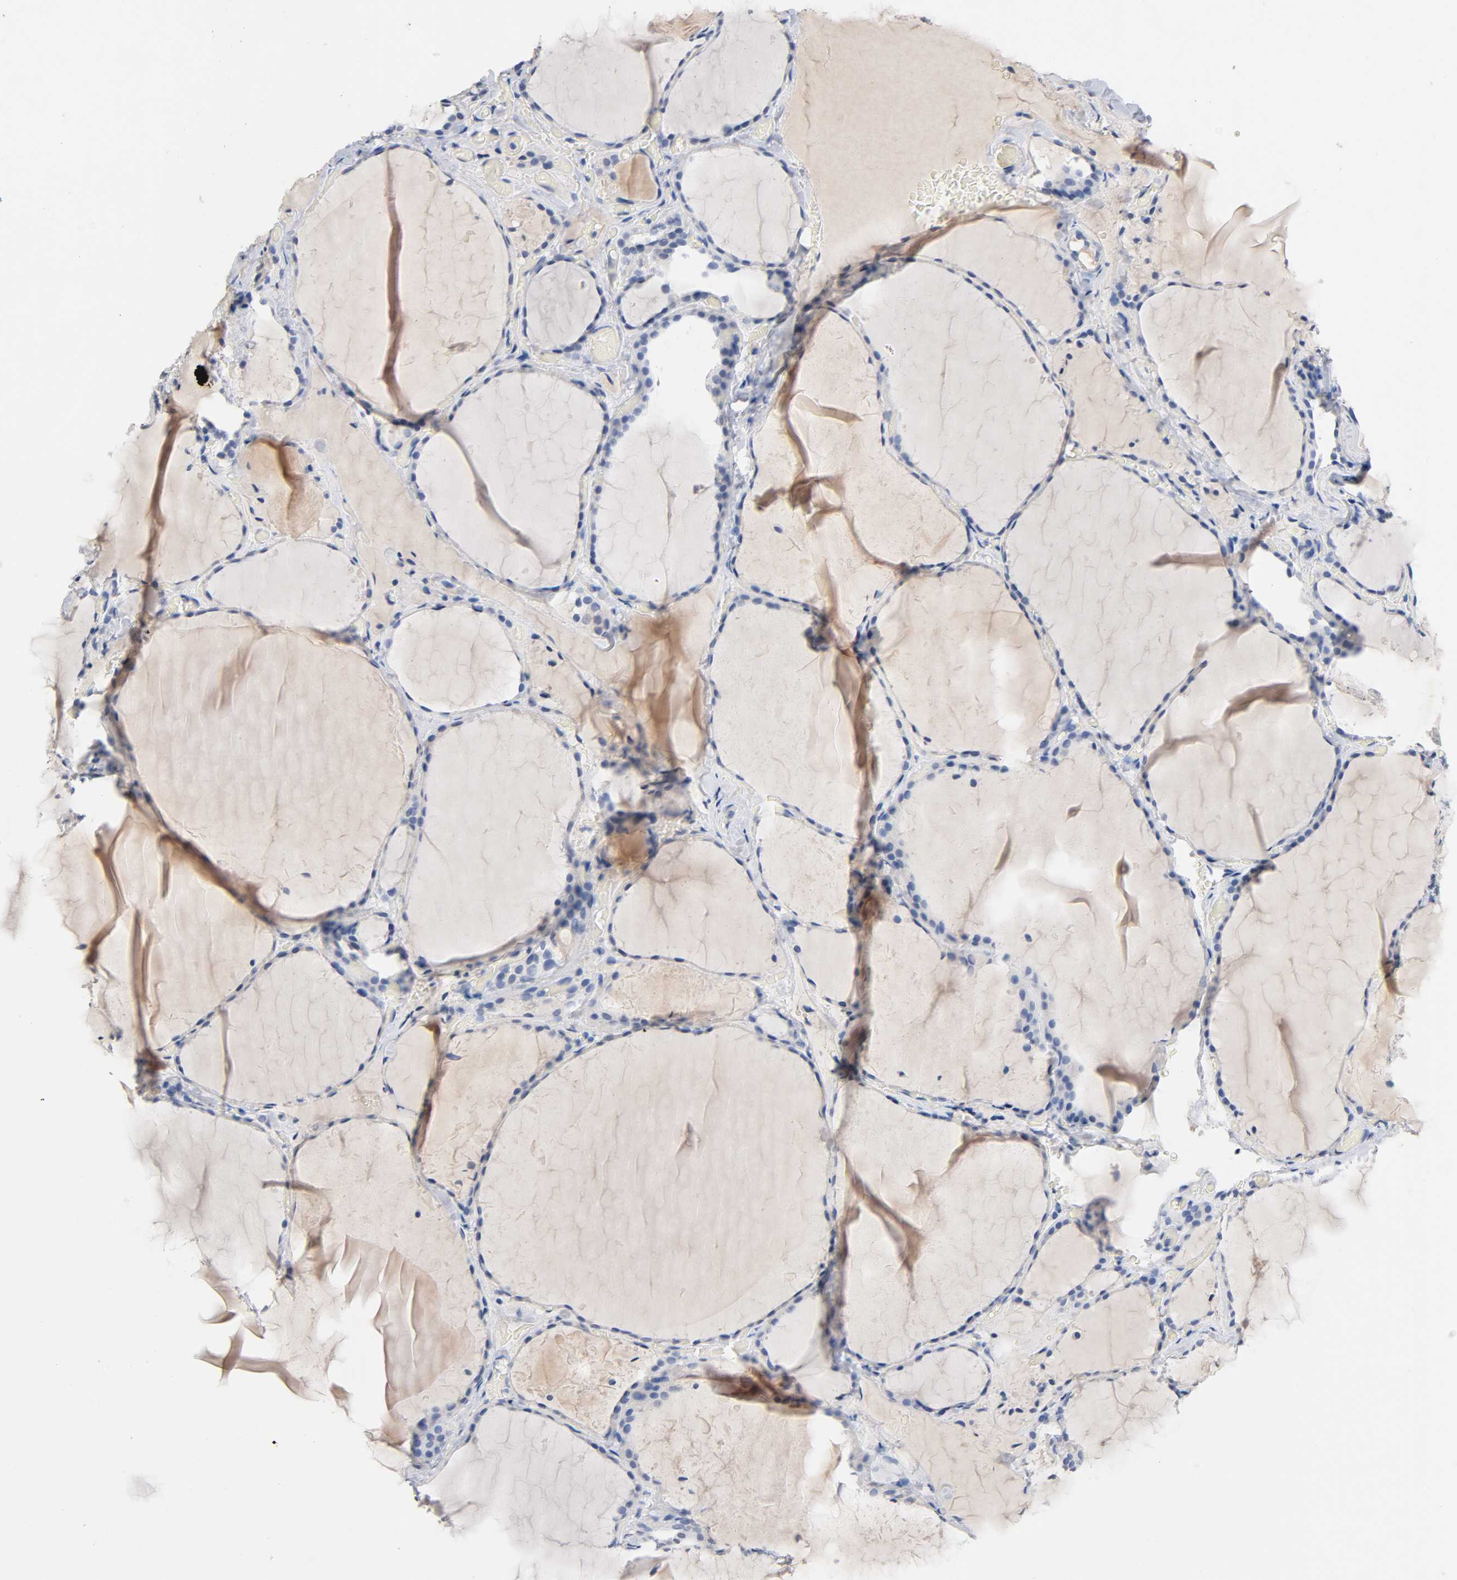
{"staining": {"intensity": "negative", "quantity": "none", "location": "none"}, "tissue": "thyroid gland", "cell_type": "Glandular cells", "image_type": "normal", "snomed": [{"axis": "morphology", "description": "Normal tissue, NOS"}, {"axis": "topography", "description": "Thyroid gland"}], "caption": "IHC histopathology image of normal thyroid gland: thyroid gland stained with DAB shows no significant protein expression in glandular cells. Brightfield microscopy of immunohistochemistry (IHC) stained with DAB (3,3'-diaminobenzidine) (brown) and hematoxylin (blue), captured at high magnification.", "gene": "ZCCHC13", "patient": {"sex": "female", "age": 22}}